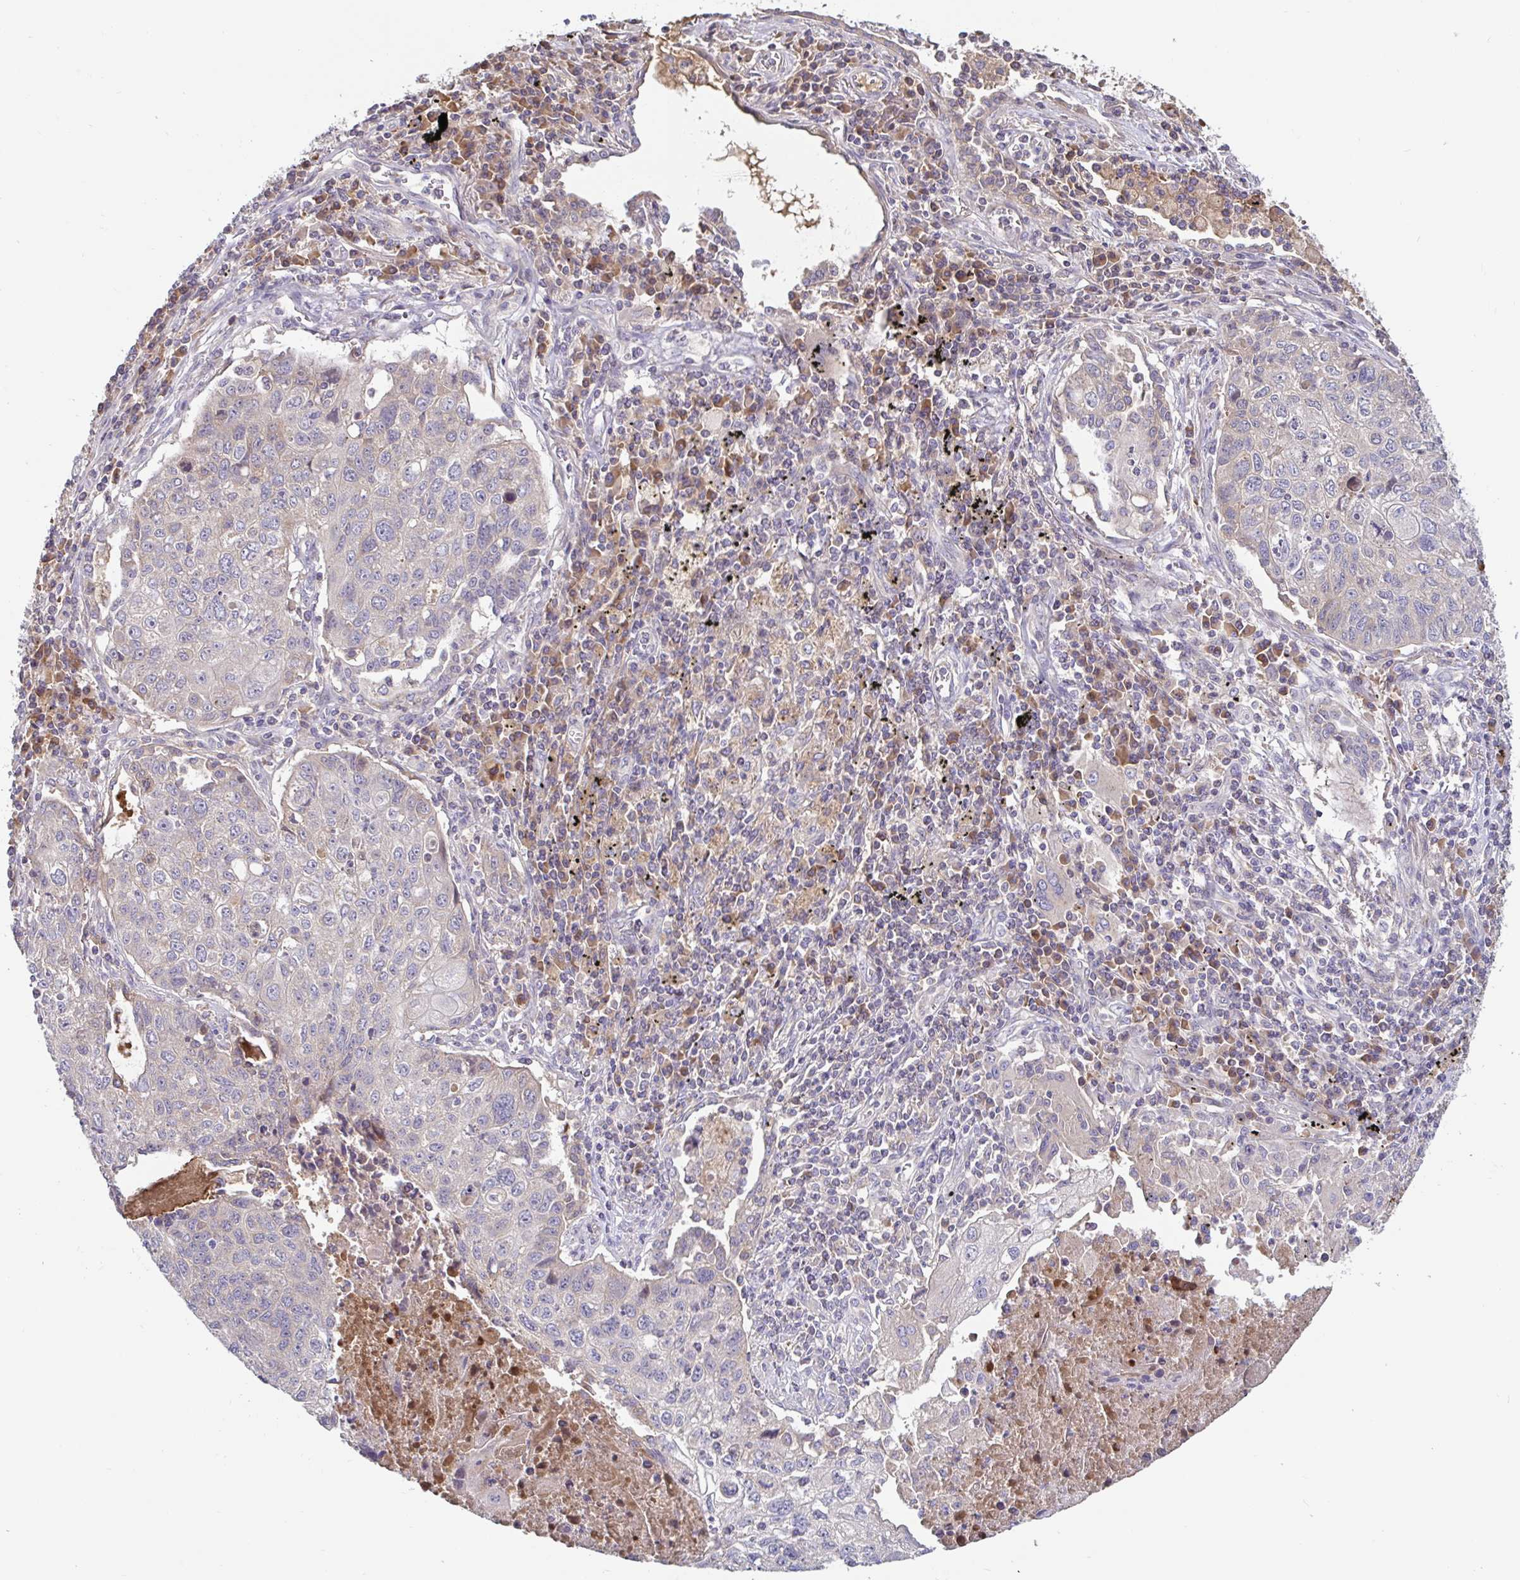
{"staining": {"intensity": "weak", "quantity": "<25%", "location": "cytoplasmic/membranous"}, "tissue": "lung cancer", "cell_type": "Tumor cells", "image_type": "cancer", "snomed": [{"axis": "morphology", "description": "Normal morphology"}, {"axis": "morphology", "description": "Aneuploidy"}, {"axis": "morphology", "description": "Squamous cell carcinoma, NOS"}, {"axis": "topography", "description": "Lymph node"}, {"axis": "topography", "description": "Lung"}], "caption": "High power microscopy image of an IHC image of squamous cell carcinoma (lung), revealing no significant expression in tumor cells.", "gene": "LARP1", "patient": {"sex": "female", "age": 76}}